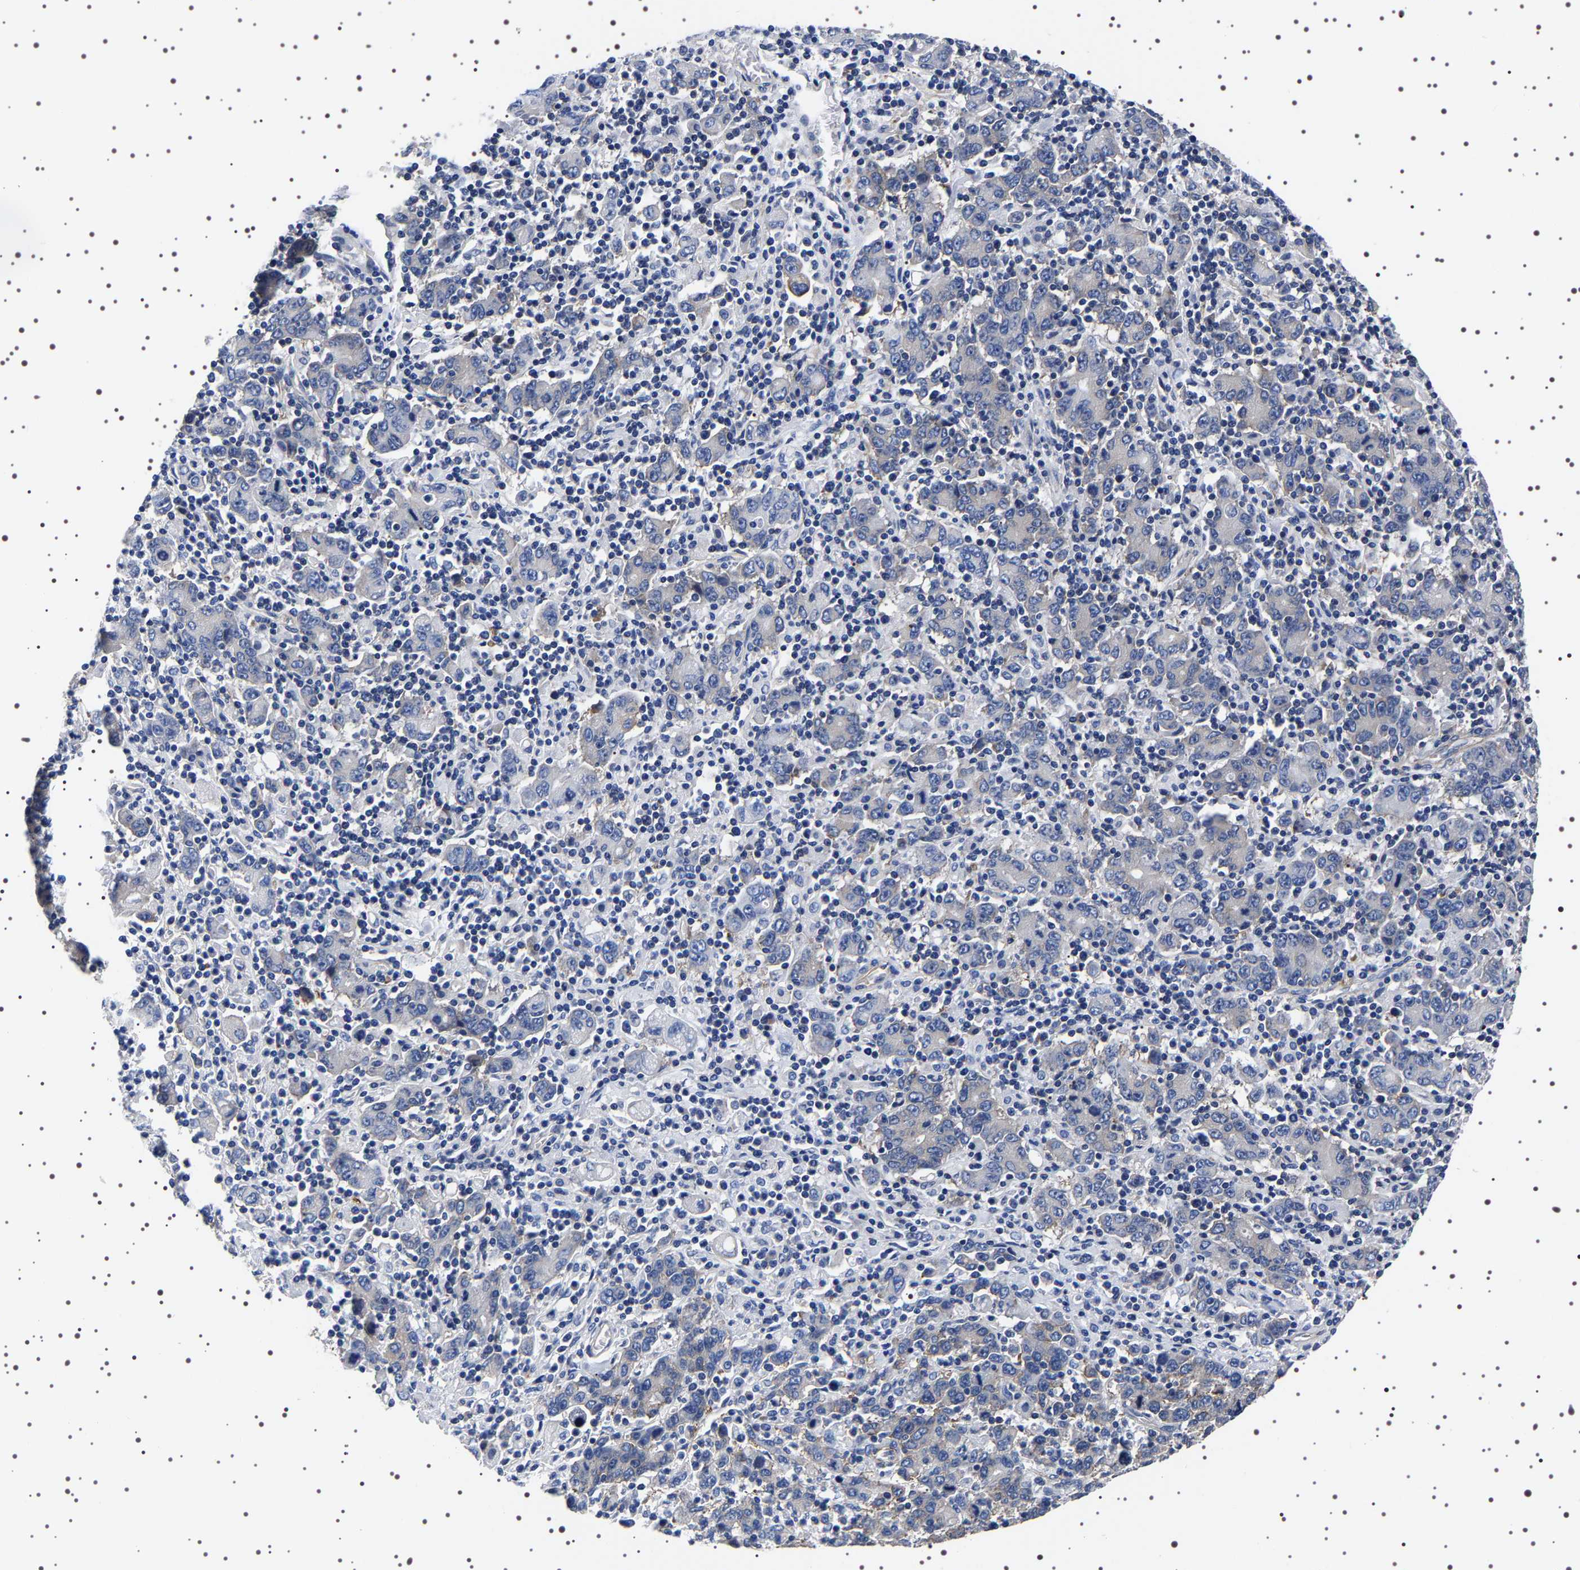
{"staining": {"intensity": "negative", "quantity": "none", "location": "none"}, "tissue": "stomach cancer", "cell_type": "Tumor cells", "image_type": "cancer", "snomed": [{"axis": "morphology", "description": "Adenocarcinoma, NOS"}, {"axis": "topography", "description": "Stomach, upper"}], "caption": "IHC of stomach cancer shows no expression in tumor cells.", "gene": "DARS1", "patient": {"sex": "male", "age": 69}}